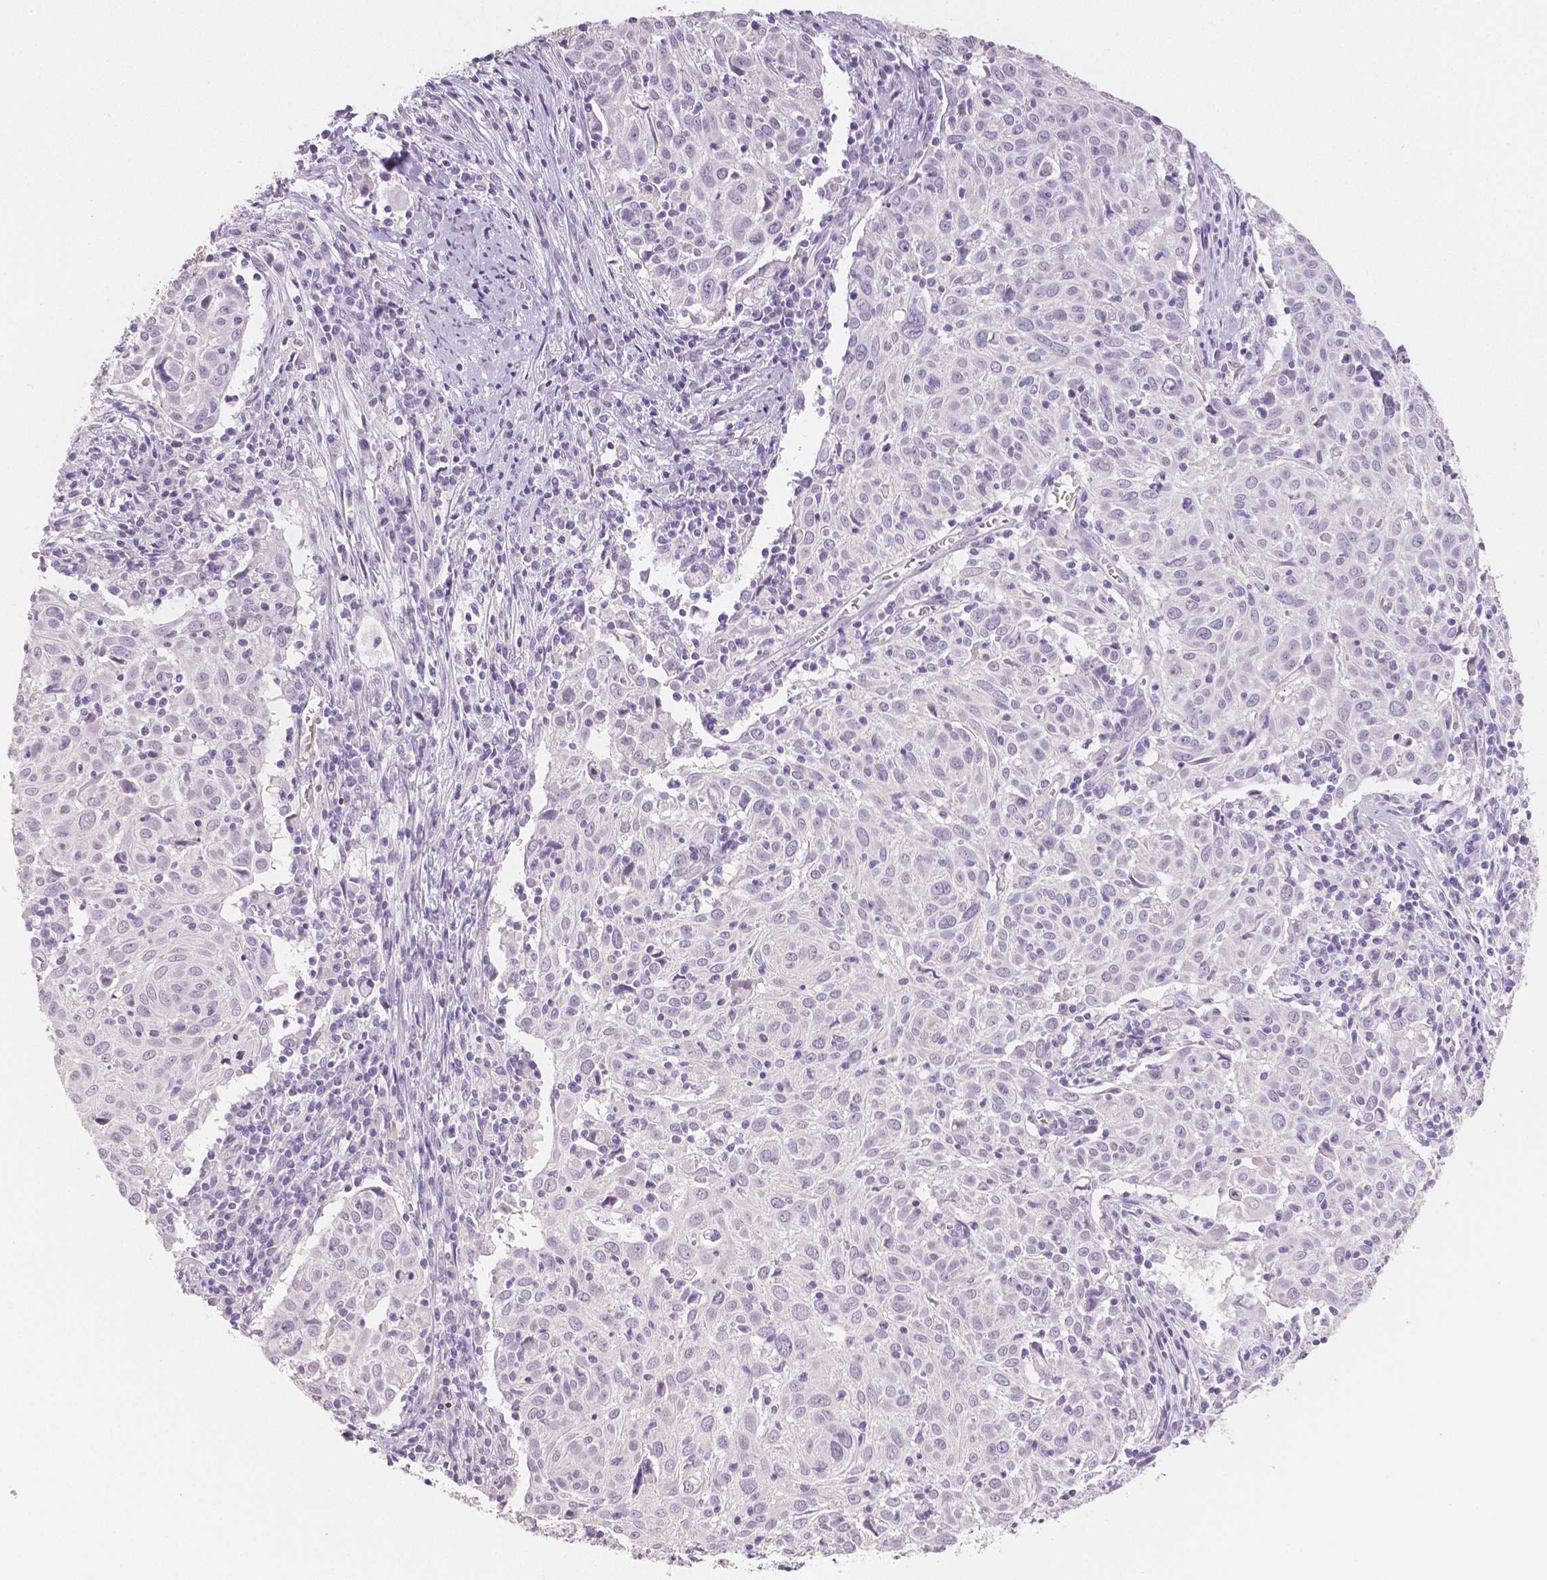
{"staining": {"intensity": "negative", "quantity": "none", "location": "none"}, "tissue": "cervical cancer", "cell_type": "Tumor cells", "image_type": "cancer", "snomed": [{"axis": "morphology", "description": "Squamous cell carcinoma, NOS"}, {"axis": "topography", "description": "Cervix"}], "caption": "Cervical cancer (squamous cell carcinoma) was stained to show a protein in brown. There is no significant staining in tumor cells.", "gene": "TSPAN7", "patient": {"sex": "female", "age": 39}}